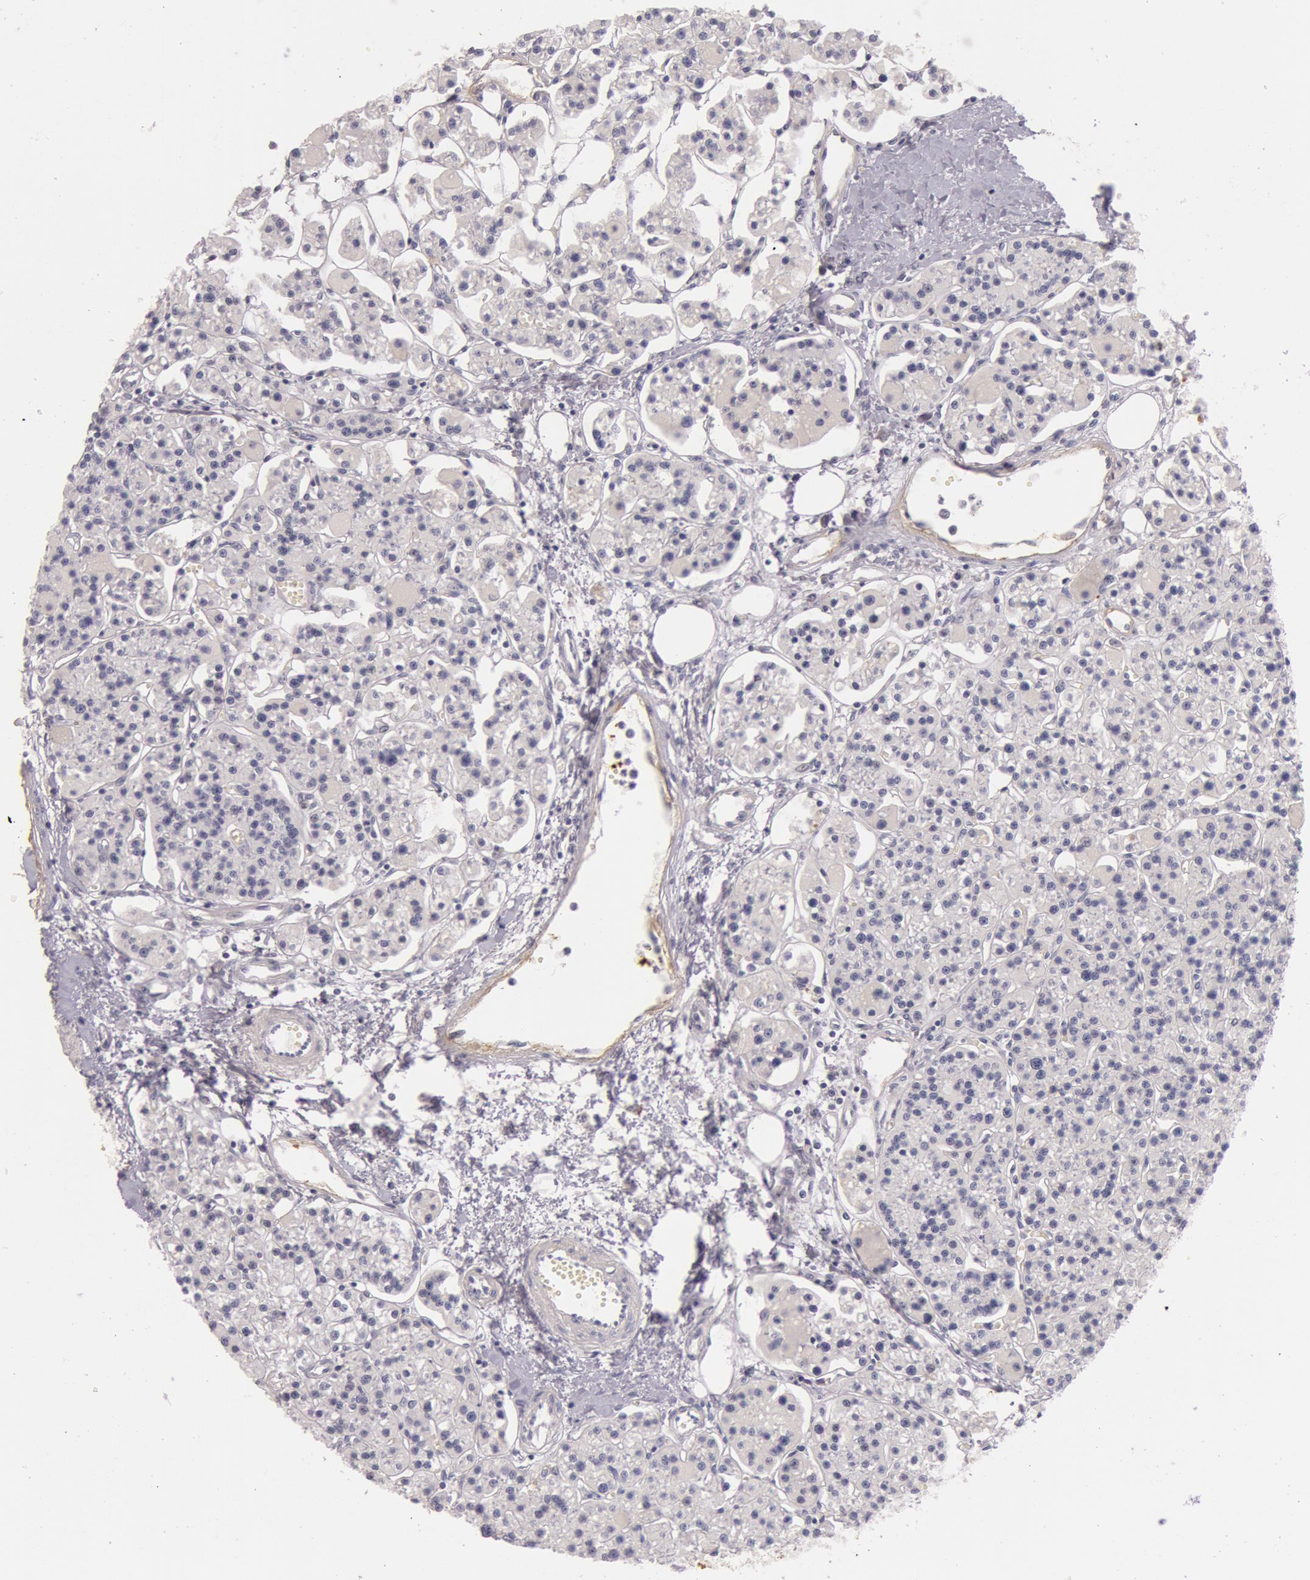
{"staining": {"intensity": "negative", "quantity": "none", "location": "none"}, "tissue": "parathyroid gland", "cell_type": "Glandular cells", "image_type": "normal", "snomed": [{"axis": "morphology", "description": "Normal tissue, NOS"}, {"axis": "topography", "description": "Parathyroid gland"}], "caption": "A high-resolution micrograph shows immunohistochemistry (IHC) staining of normal parathyroid gland, which reveals no significant expression in glandular cells.", "gene": "C4BPA", "patient": {"sex": "female", "age": 58}}